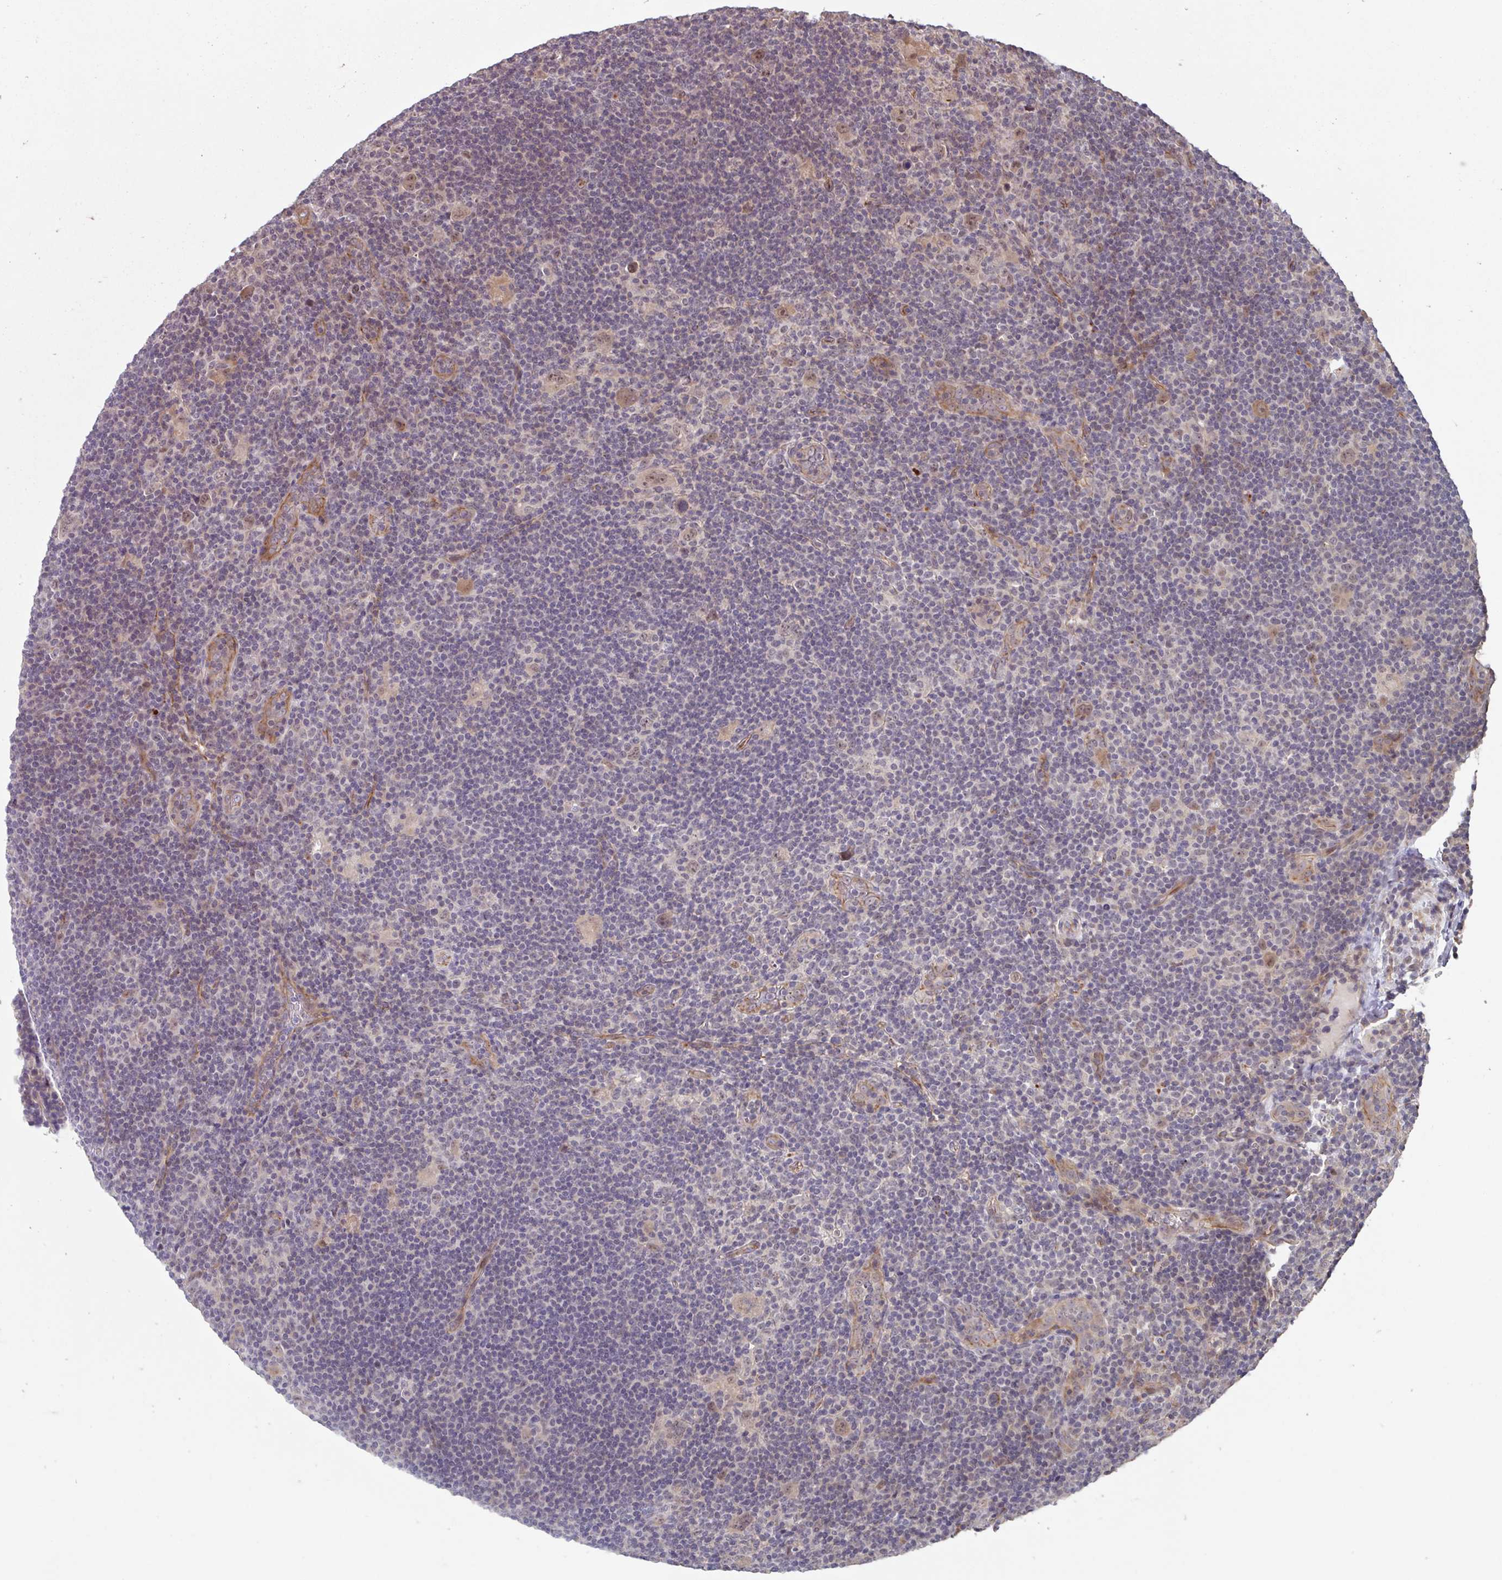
{"staining": {"intensity": "weak", "quantity": "25%-75%", "location": "cytoplasmic/membranous,nuclear"}, "tissue": "lymphoma", "cell_type": "Tumor cells", "image_type": "cancer", "snomed": [{"axis": "morphology", "description": "Hodgkin's disease, NOS"}, {"axis": "topography", "description": "Lymph node"}], "caption": "Tumor cells reveal low levels of weak cytoplasmic/membranous and nuclear expression in approximately 25%-75% of cells in lymphoma.", "gene": "STYXL1", "patient": {"sex": "female", "age": 57}}